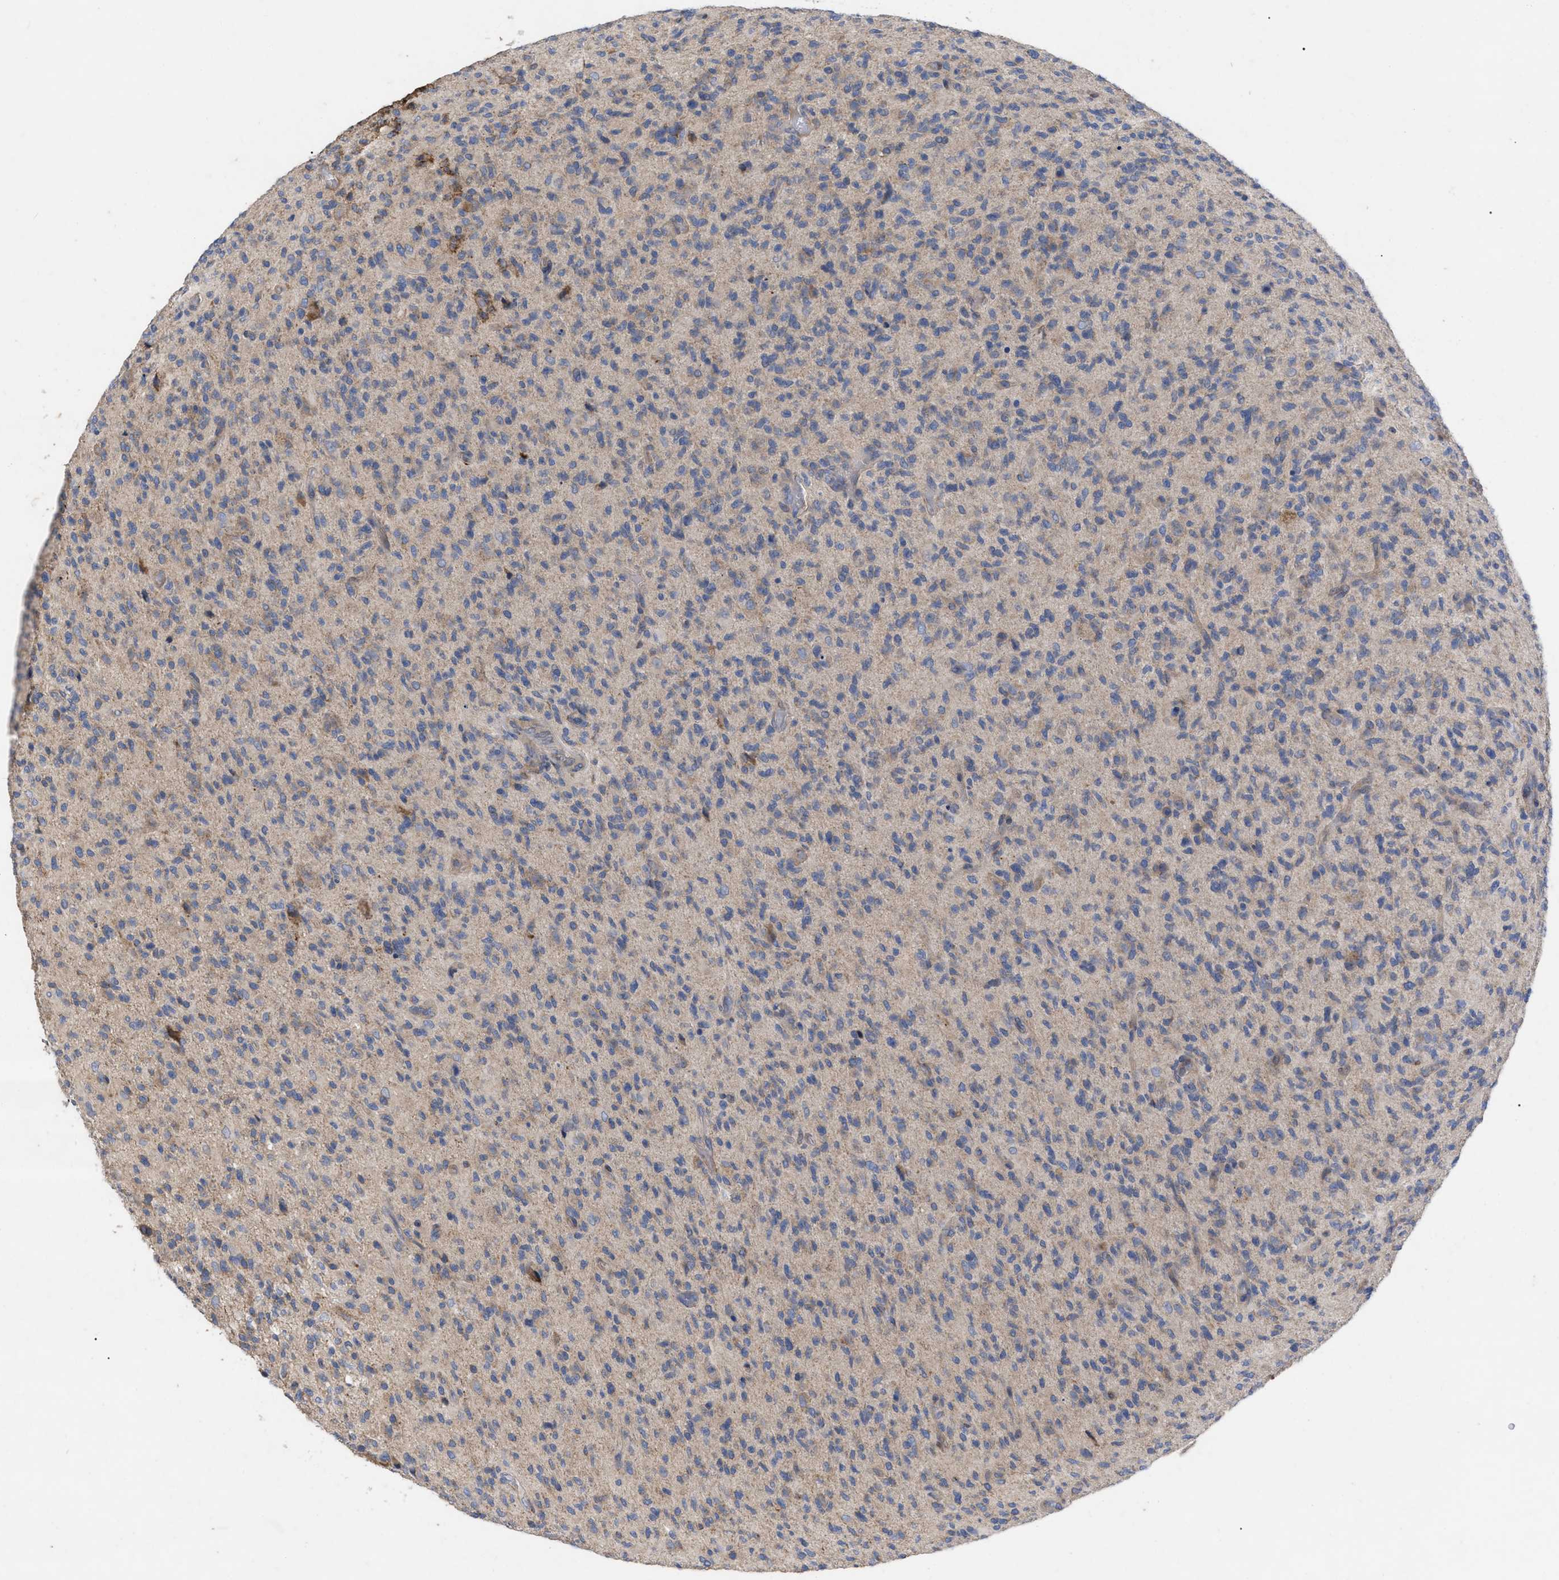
{"staining": {"intensity": "moderate", "quantity": "<25%", "location": "cytoplasmic/membranous"}, "tissue": "glioma", "cell_type": "Tumor cells", "image_type": "cancer", "snomed": [{"axis": "morphology", "description": "Glioma, malignant, High grade"}, {"axis": "topography", "description": "Brain"}], "caption": "Glioma stained for a protein (brown) reveals moderate cytoplasmic/membranous positive positivity in approximately <25% of tumor cells.", "gene": "VIP", "patient": {"sex": "male", "age": 71}}